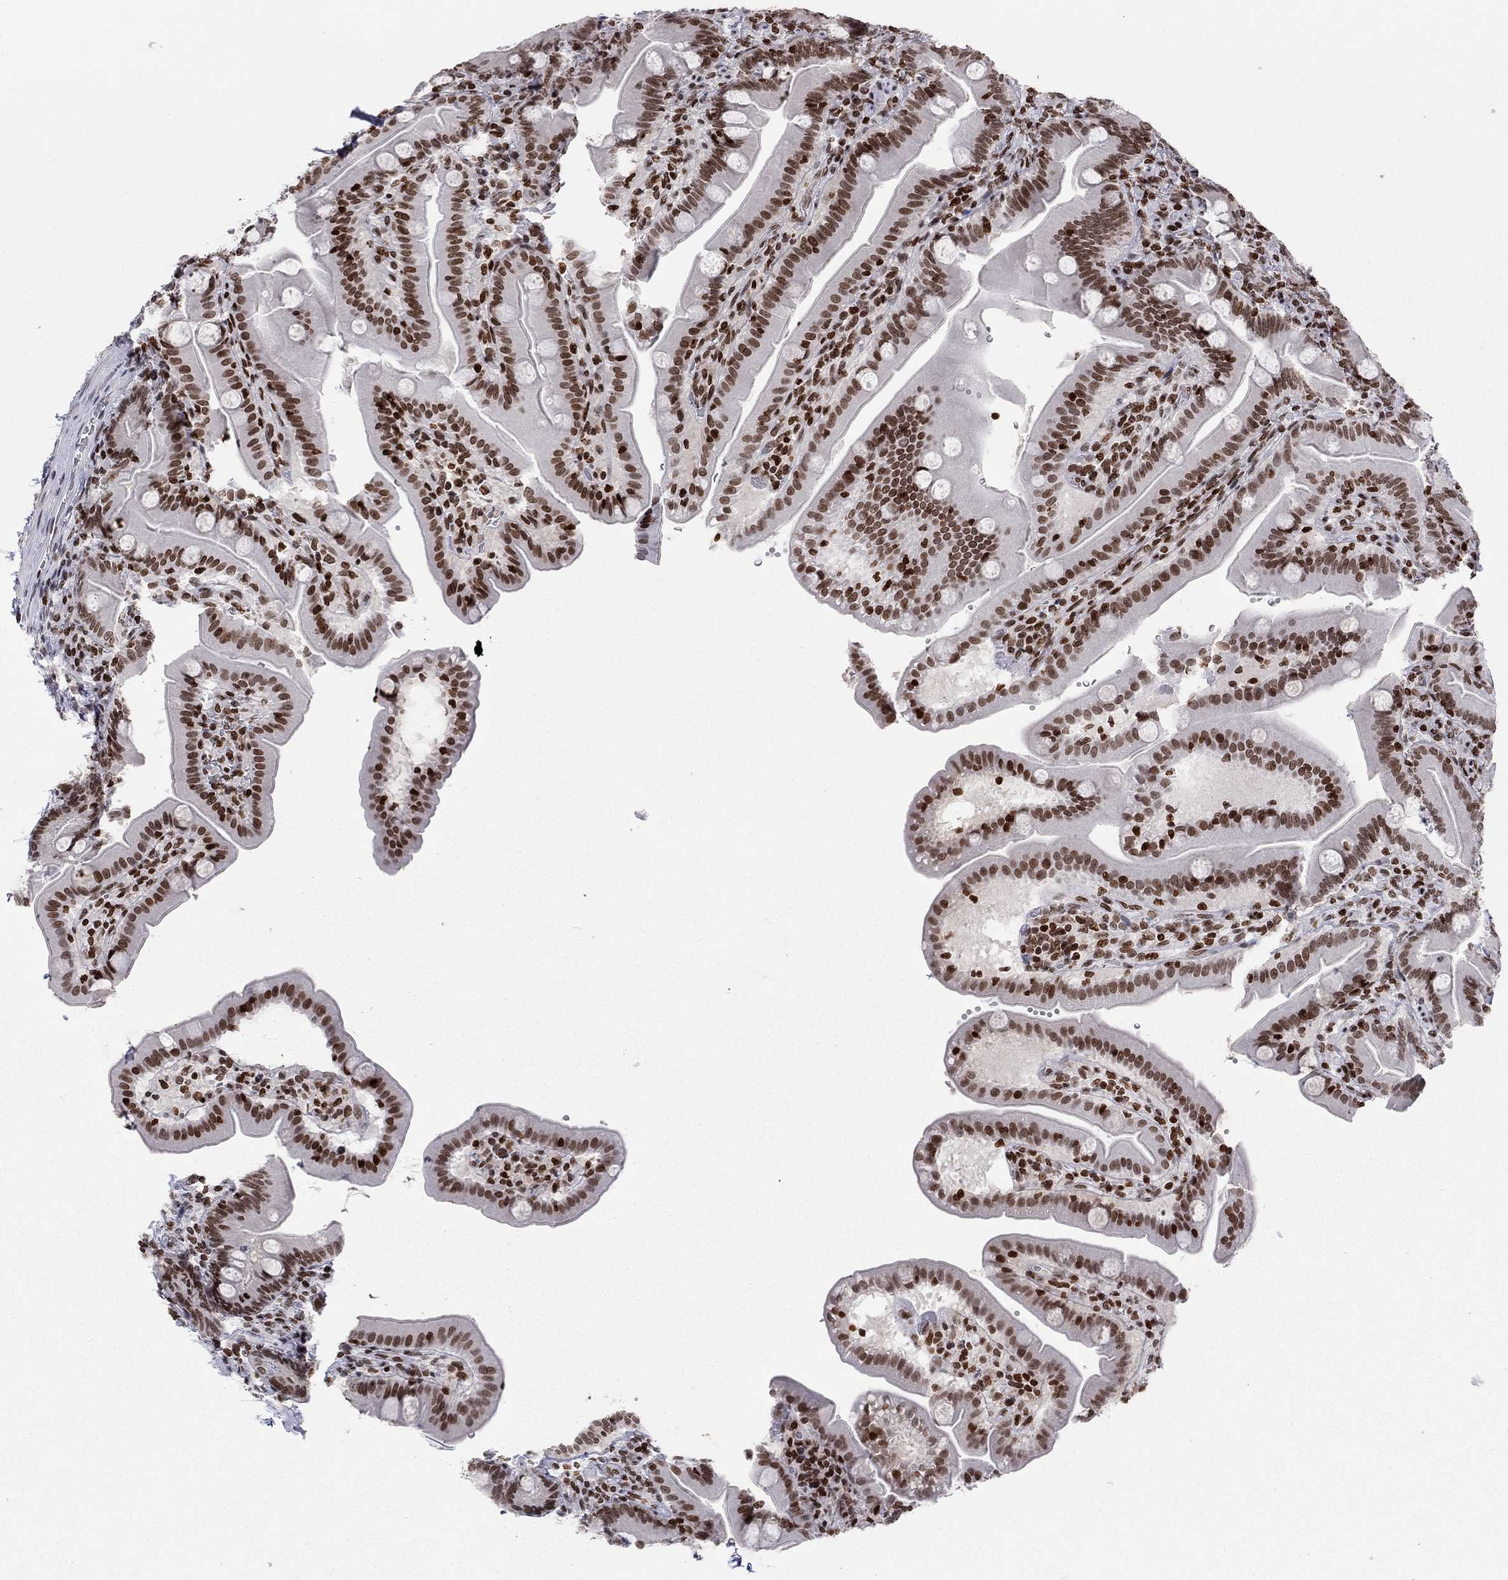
{"staining": {"intensity": "moderate", "quantity": ">75%", "location": "nuclear"}, "tissue": "small intestine", "cell_type": "Glandular cells", "image_type": "normal", "snomed": [{"axis": "morphology", "description": "Normal tissue, NOS"}, {"axis": "topography", "description": "Small intestine"}], "caption": "Unremarkable small intestine shows moderate nuclear expression in about >75% of glandular cells, visualized by immunohistochemistry. The protein is stained brown, and the nuclei are stained in blue (DAB (3,3'-diaminobenzidine) IHC with brightfield microscopy, high magnification).", "gene": "H2AX", "patient": {"sex": "male", "age": 66}}